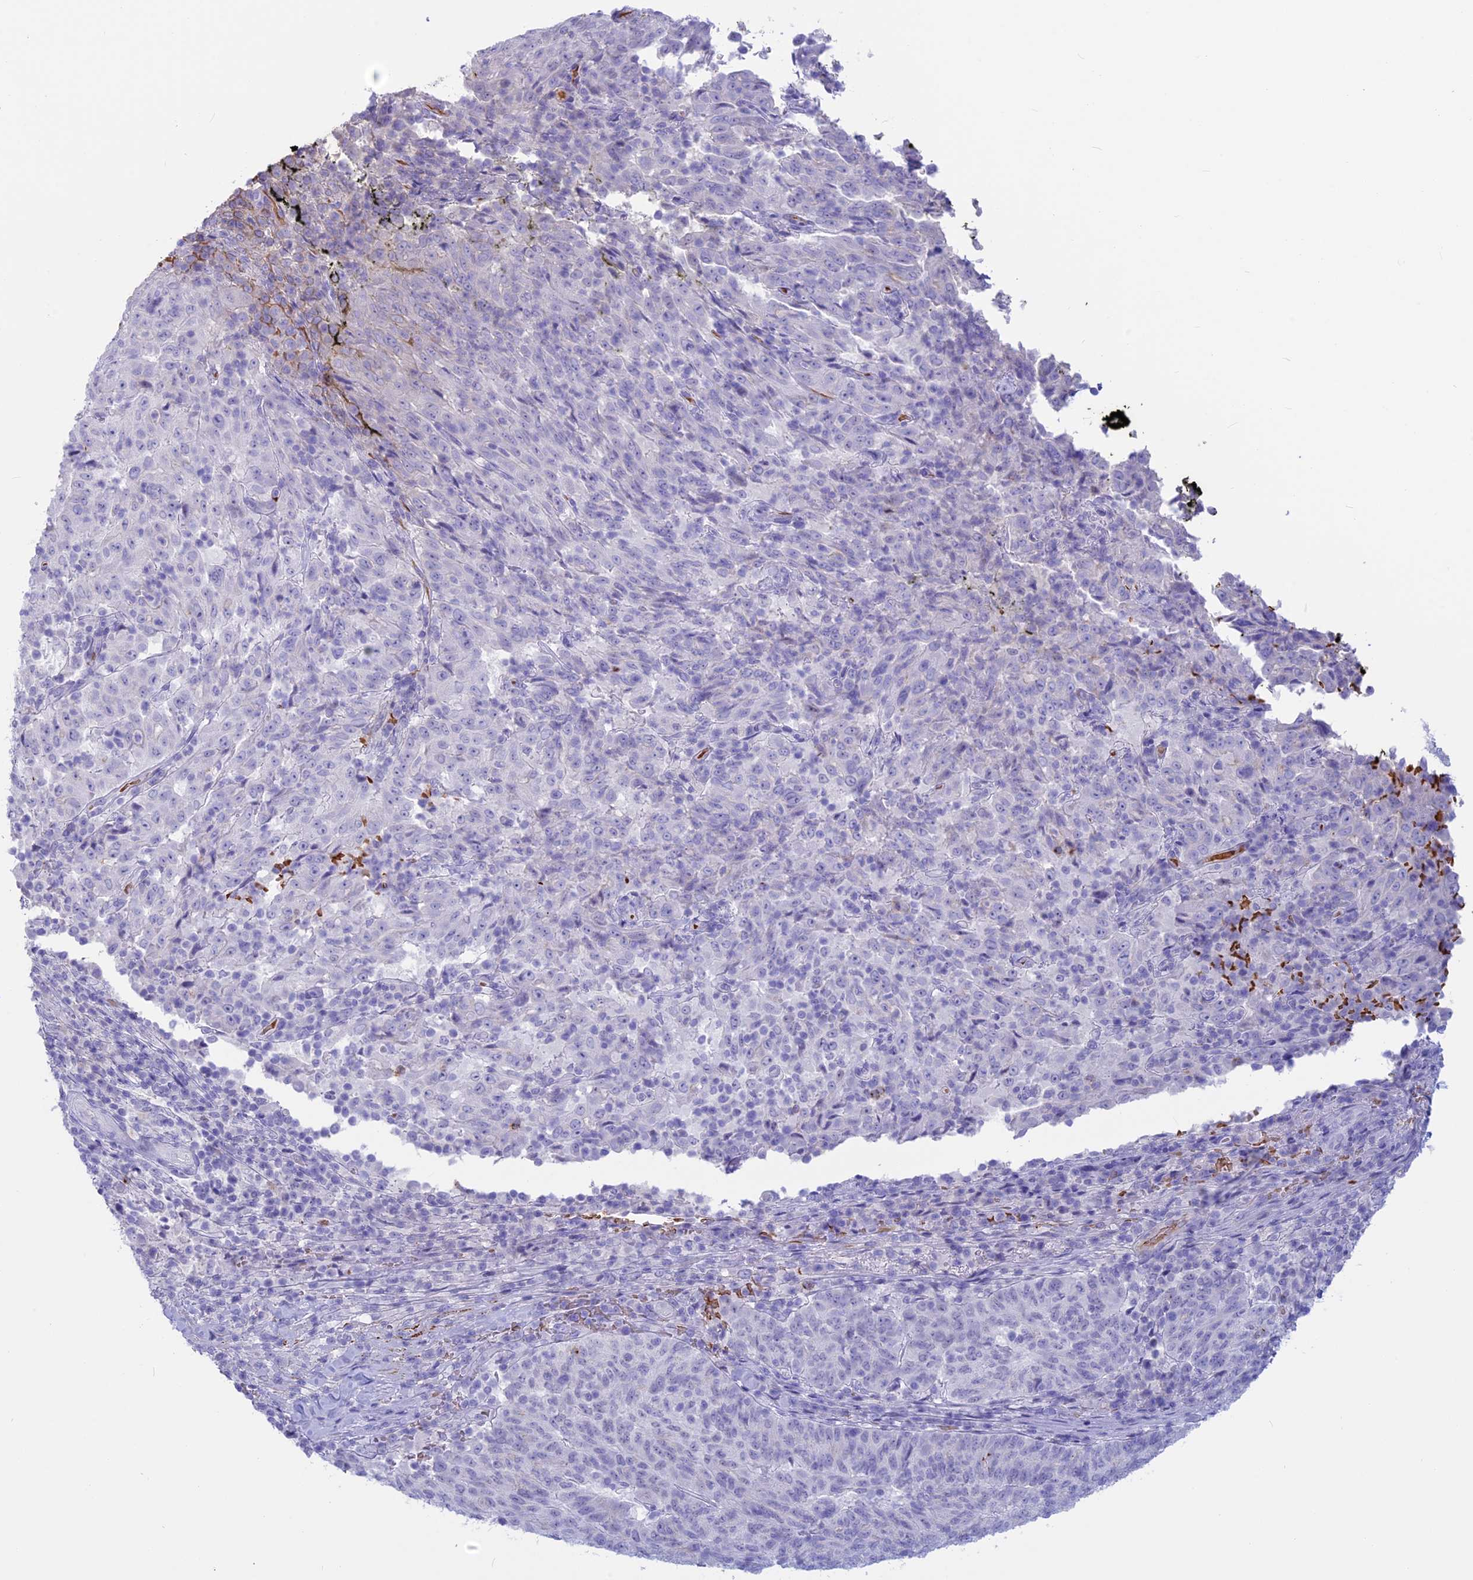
{"staining": {"intensity": "negative", "quantity": "none", "location": "none"}, "tissue": "pancreatic cancer", "cell_type": "Tumor cells", "image_type": "cancer", "snomed": [{"axis": "morphology", "description": "Adenocarcinoma, NOS"}, {"axis": "topography", "description": "Pancreas"}], "caption": "Histopathology image shows no significant protein staining in tumor cells of pancreatic adenocarcinoma. (Immunohistochemistry, brightfield microscopy, high magnification).", "gene": "GAPDHS", "patient": {"sex": "male", "age": 63}}